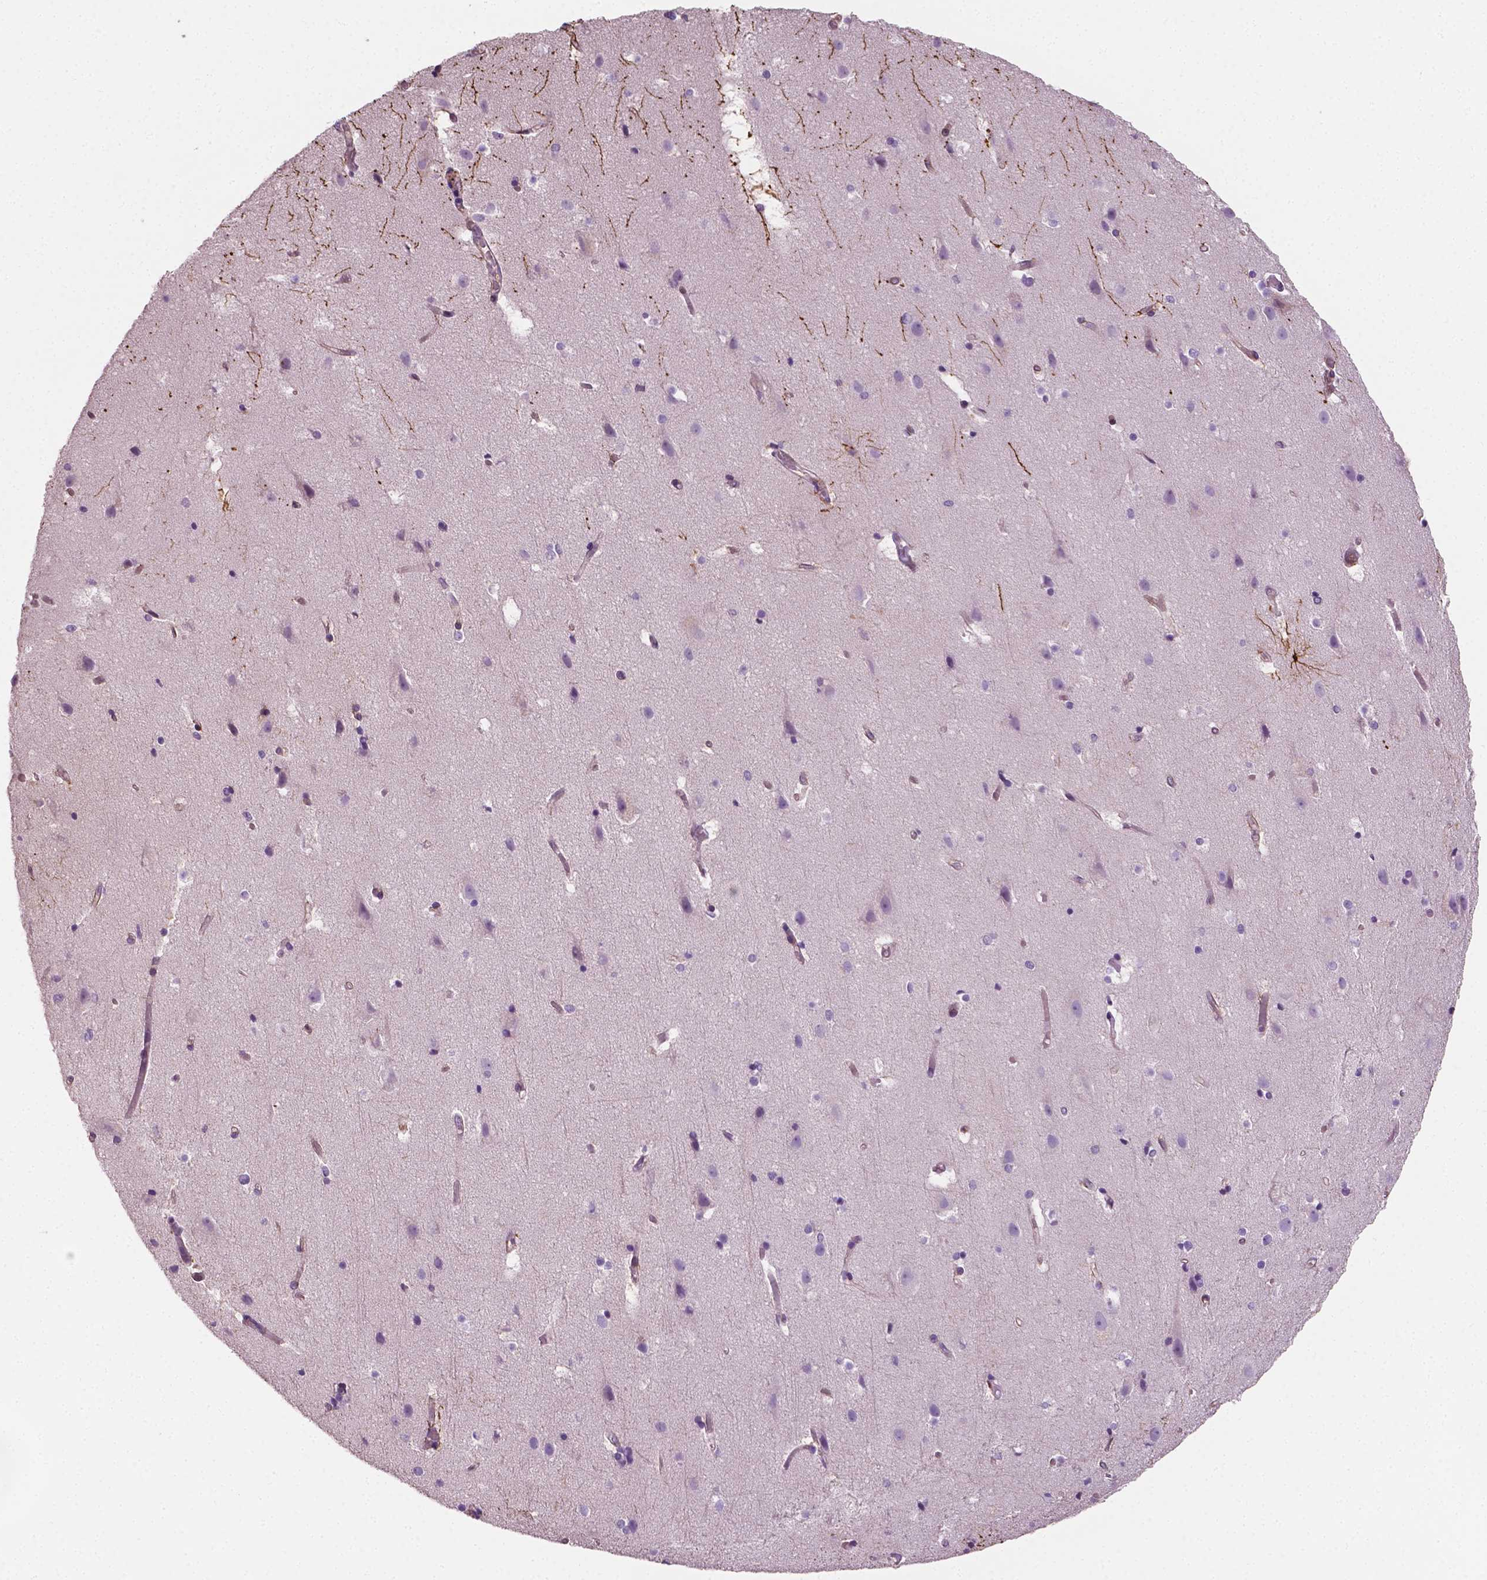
{"staining": {"intensity": "weak", "quantity": "<25%", "location": "cytoplasmic/membranous"}, "tissue": "cerebral cortex", "cell_type": "Endothelial cells", "image_type": "normal", "snomed": [{"axis": "morphology", "description": "Normal tissue, NOS"}, {"axis": "topography", "description": "Cerebral cortex"}], "caption": "A photomicrograph of cerebral cortex stained for a protein reveals no brown staining in endothelial cells.", "gene": "PTX3", "patient": {"sex": "female", "age": 52}}